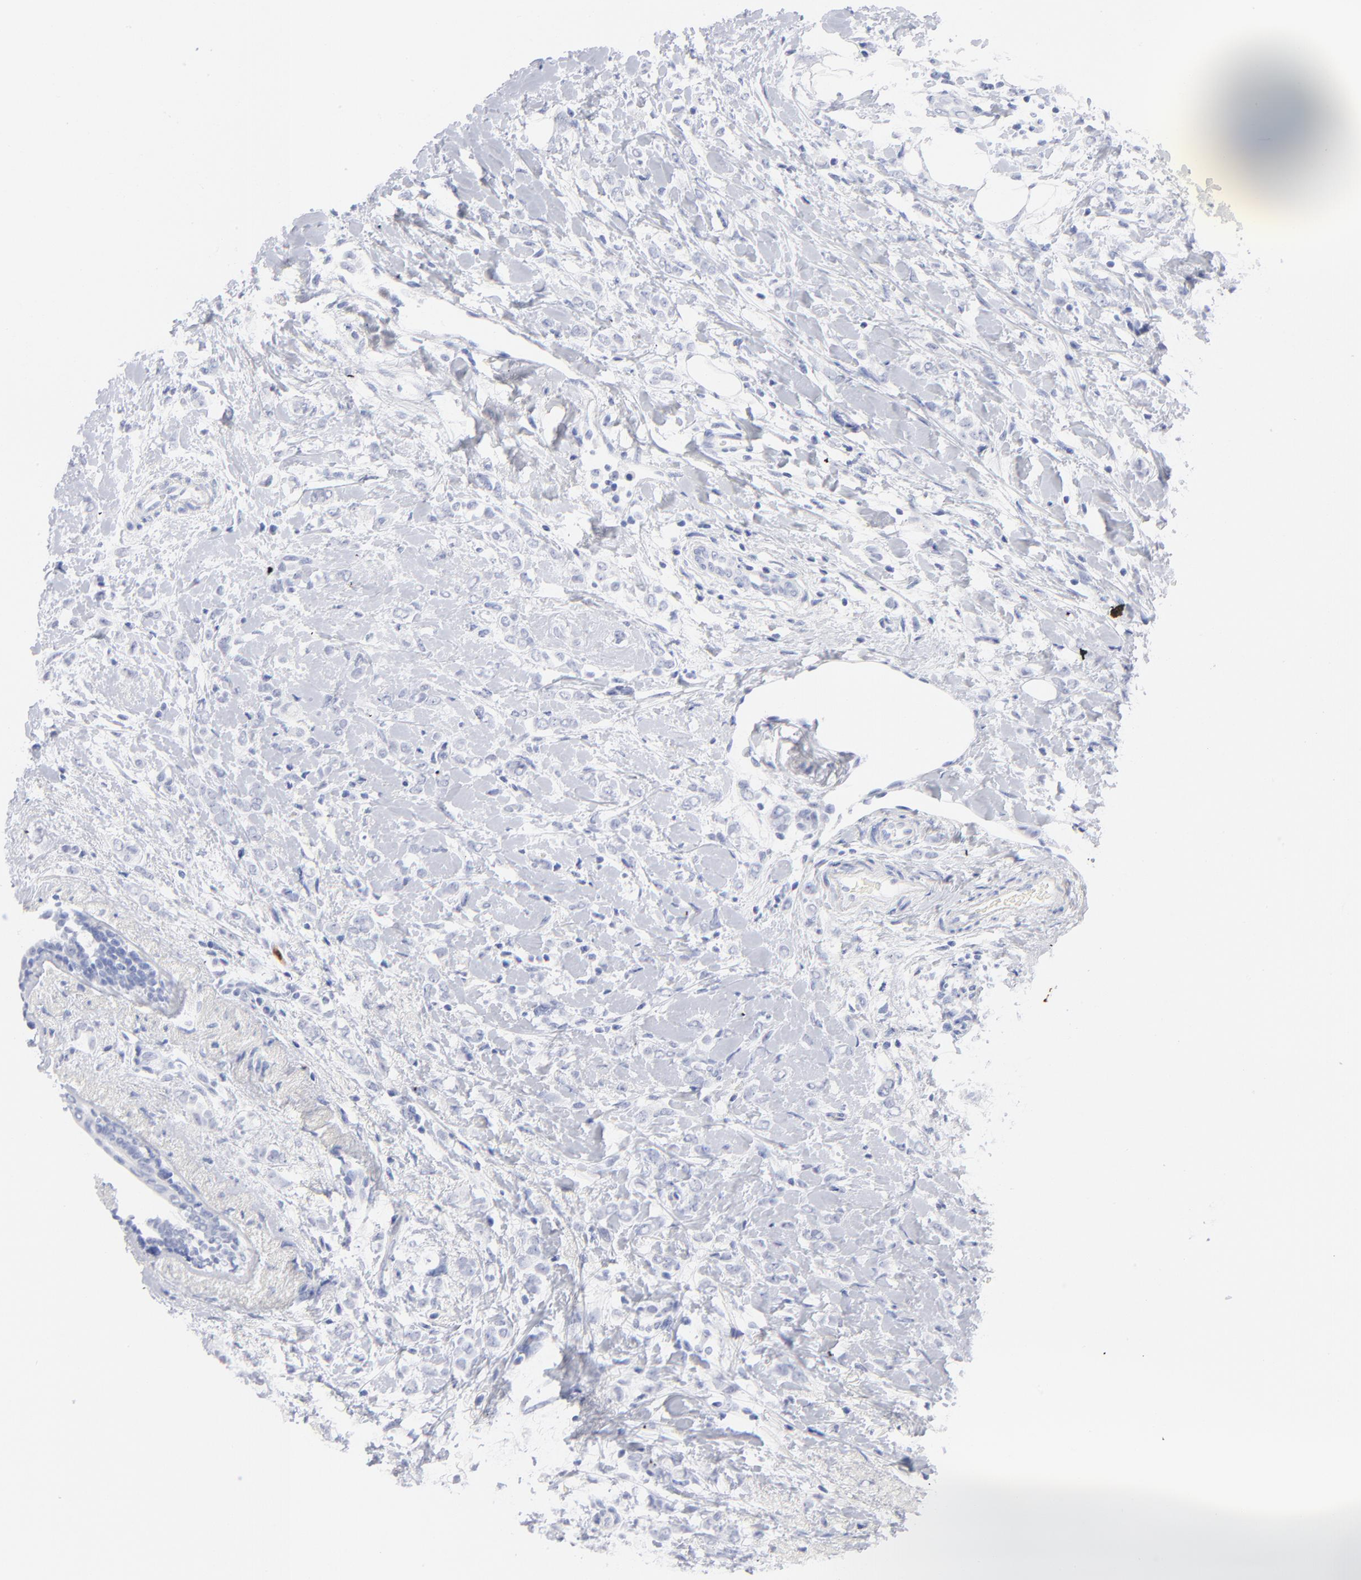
{"staining": {"intensity": "negative", "quantity": "none", "location": "none"}, "tissue": "breast cancer", "cell_type": "Tumor cells", "image_type": "cancer", "snomed": [{"axis": "morphology", "description": "Normal tissue, NOS"}, {"axis": "morphology", "description": "Lobular carcinoma"}, {"axis": "topography", "description": "Breast"}], "caption": "A high-resolution photomicrograph shows immunohistochemistry (IHC) staining of breast lobular carcinoma, which exhibits no significant positivity in tumor cells. (Brightfield microscopy of DAB IHC at high magnification).", "gene": "ARG1", "patient": {"sex": "female", "age": 47}}